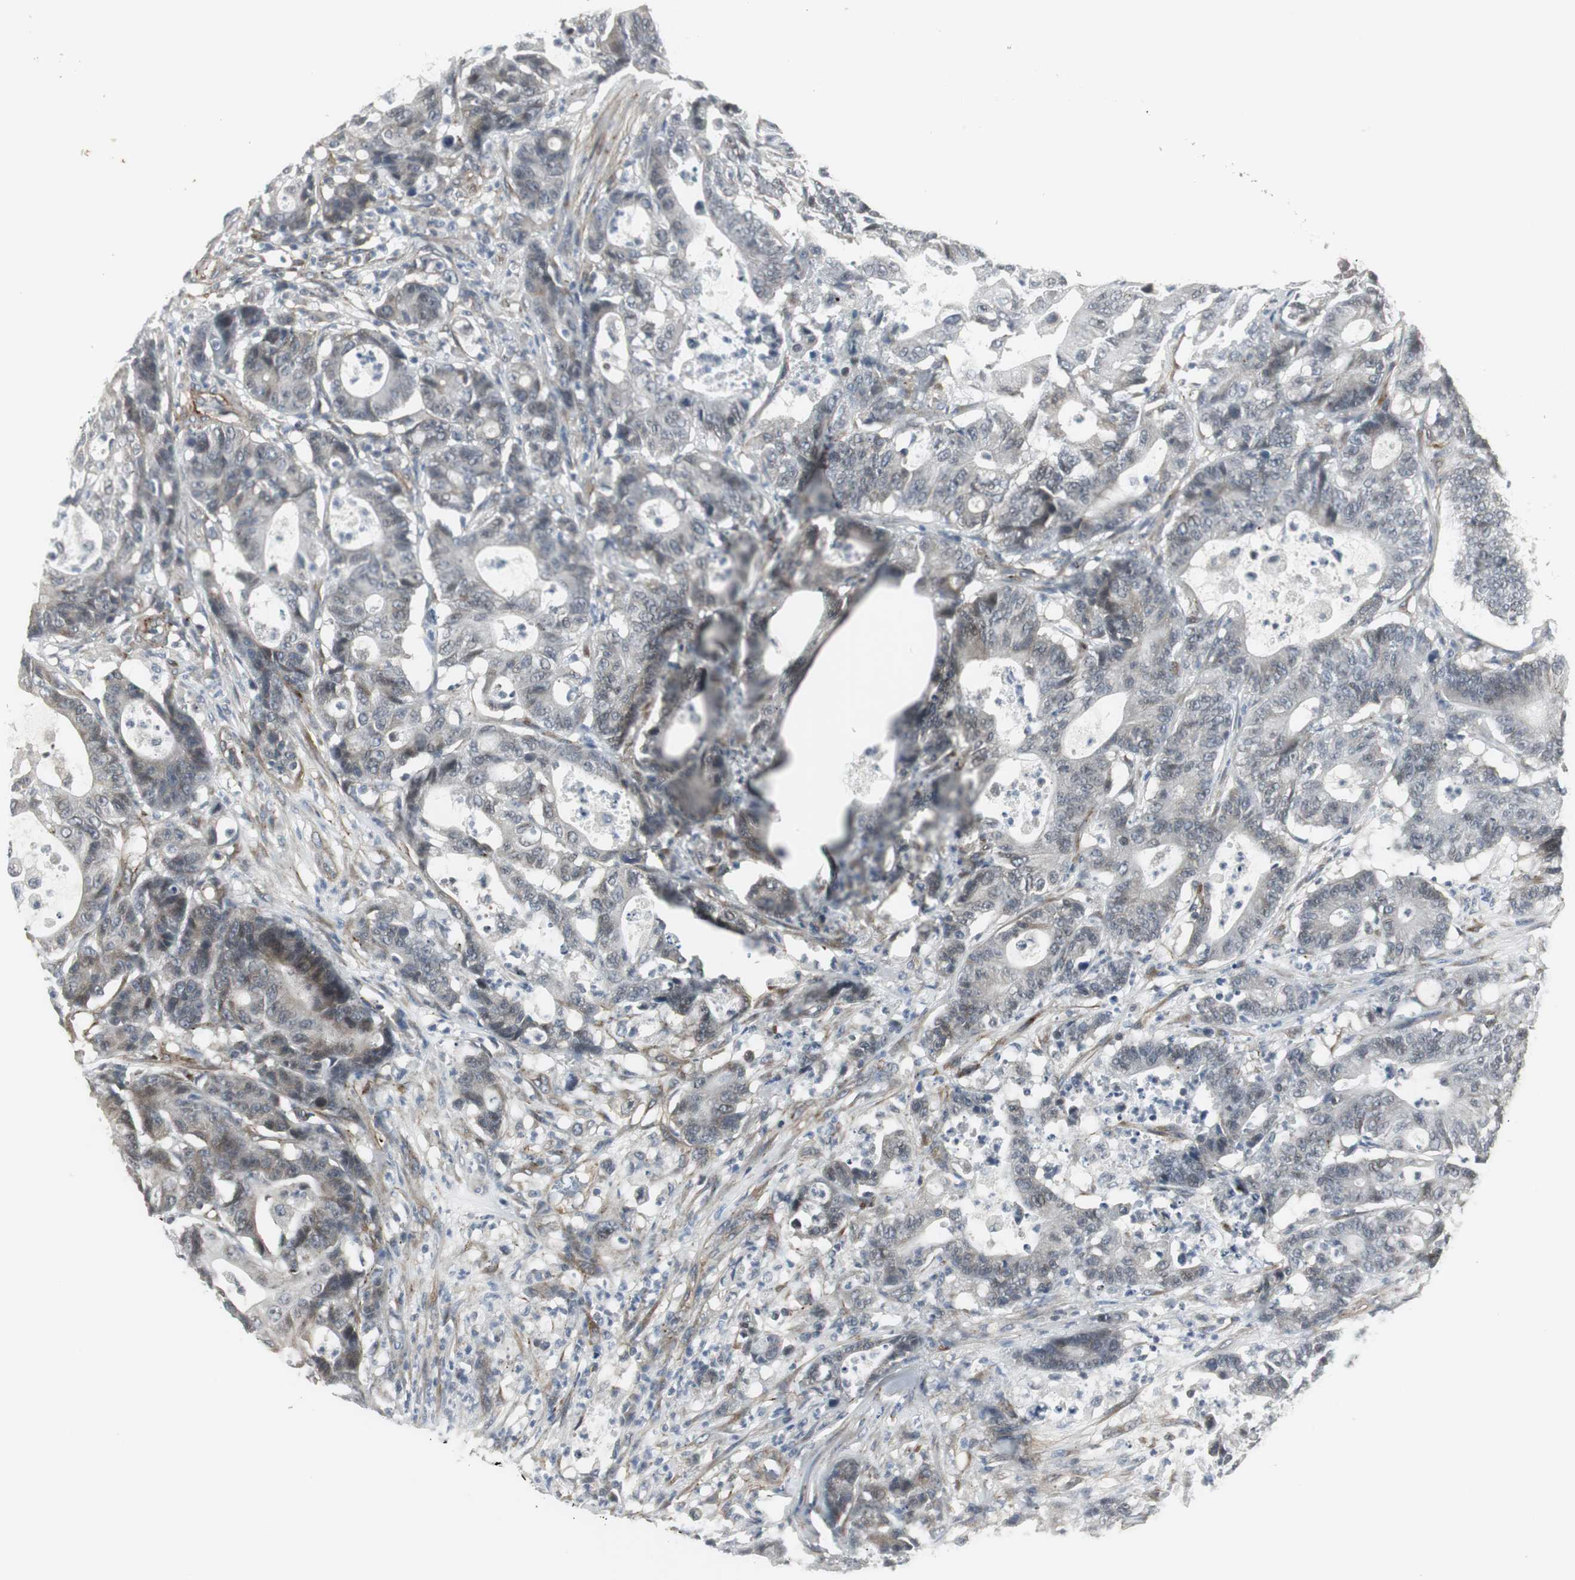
{"staining": {"intensity": "weak", "quantity": "<25%", "location": "cytoplasmic/membranous"}, "tissue": "colorectal cancer", "cell_type": "Tumor cells", "image_type": "cancer", "snomed": [{"axis": "morphology", "description": "Adenocarcinoma, NOS"}, {"axis": "topography", "description": "Colon"}], "caption": "An immunohistochemistry (IHC) image of colorectal cancer is shown. There is no staining in tumor cells of colorectal cancer.", "gene": "SCYL3", "patient": {"sex": "female", "age": 84}}